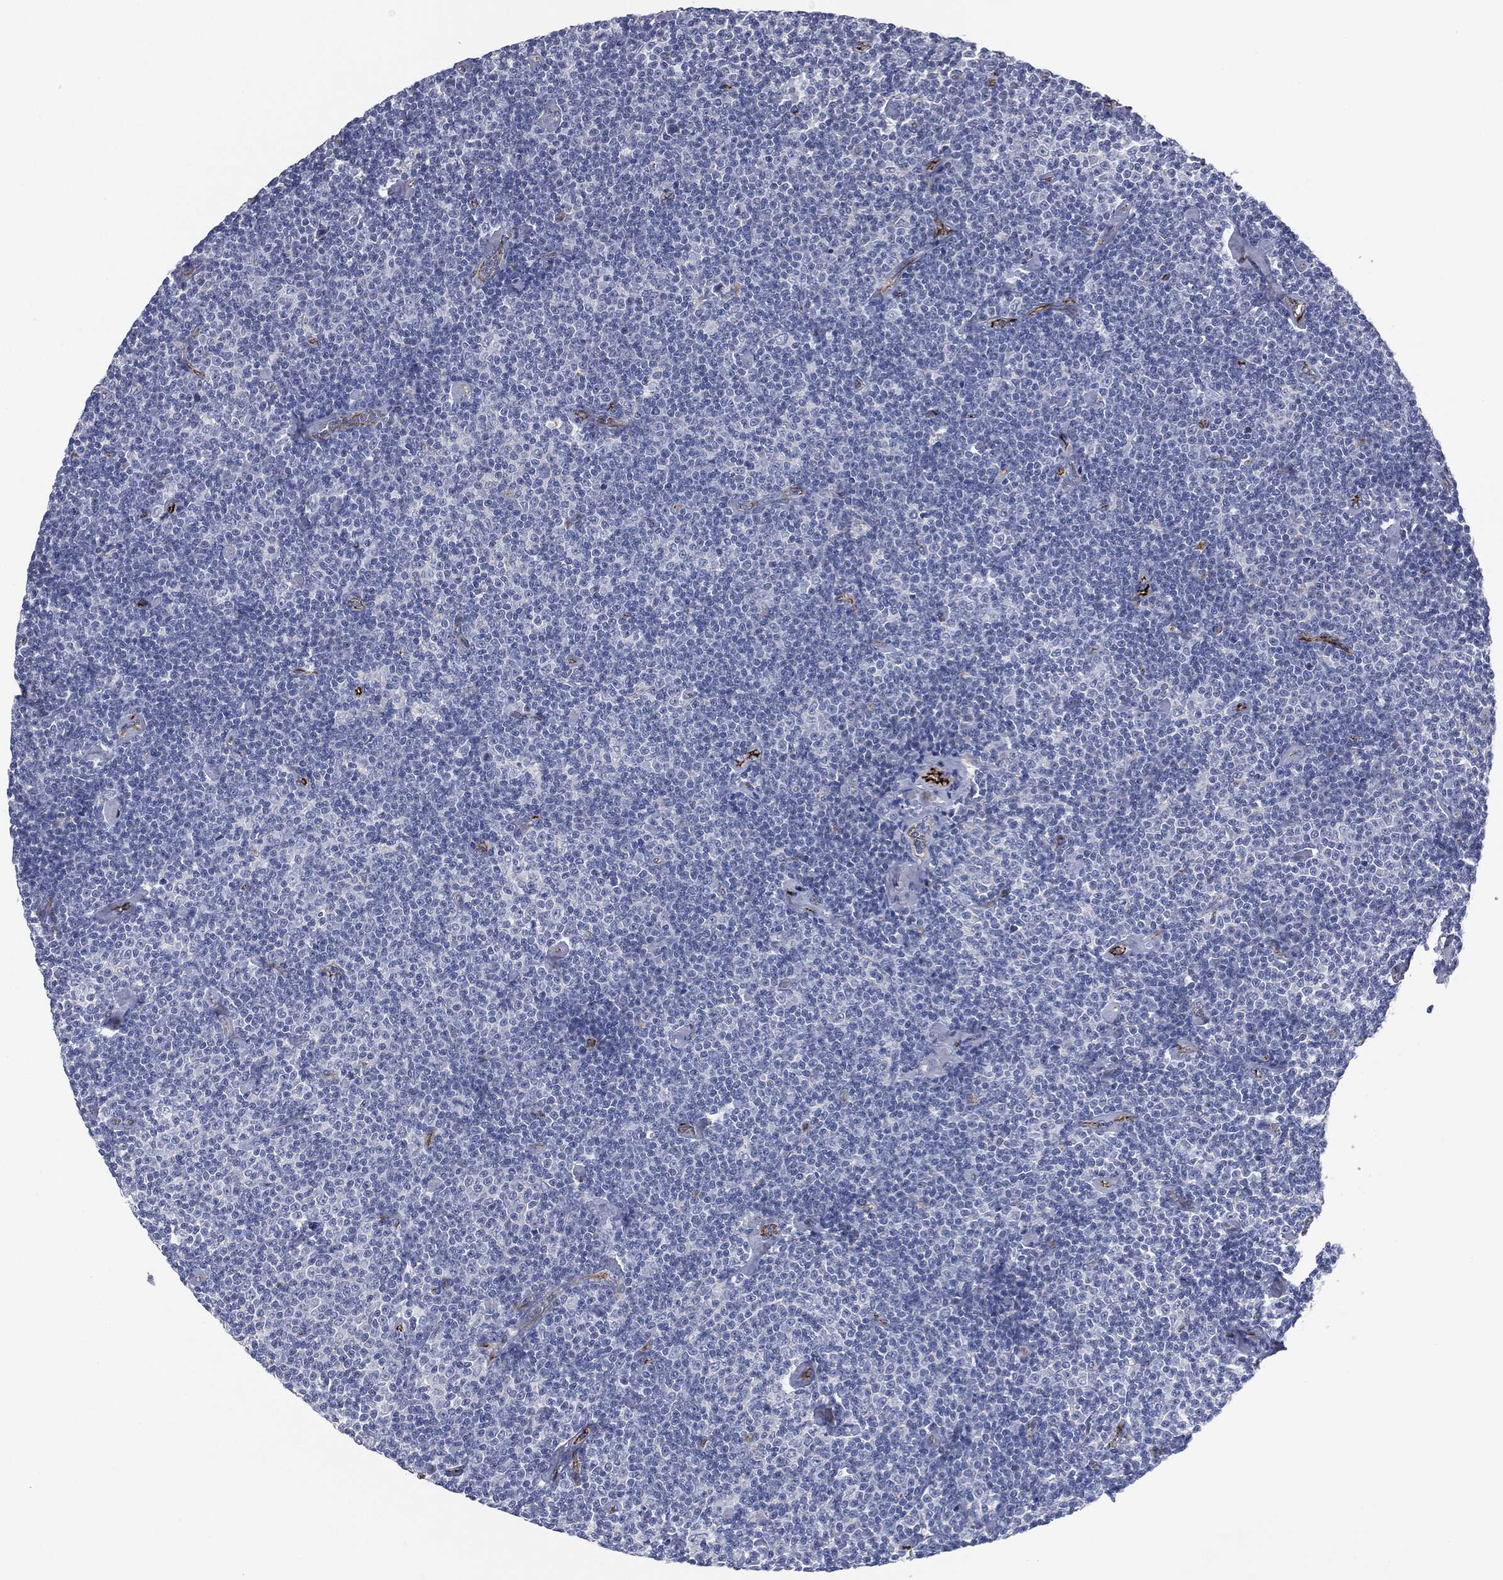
{"staining": {"intensity": "negative", "quantity": "none", "location": "none"}, "tissue": "lymphoma", "cell_type": "Tumor cells", "image_type": "cancer", "snomed": [{"axis": "morphology", "description": "Malignant lymphoma, non-Hodgkin's type, Low grade"}, {"axis": "topography", "description": "Lymph node"}], "caption": "DAB immunohistochemical staining of human lymphoma reveals no significant positivity in tumor cells.", "gene": "APOB", "patient": {"sex": "male", "age": 81}}